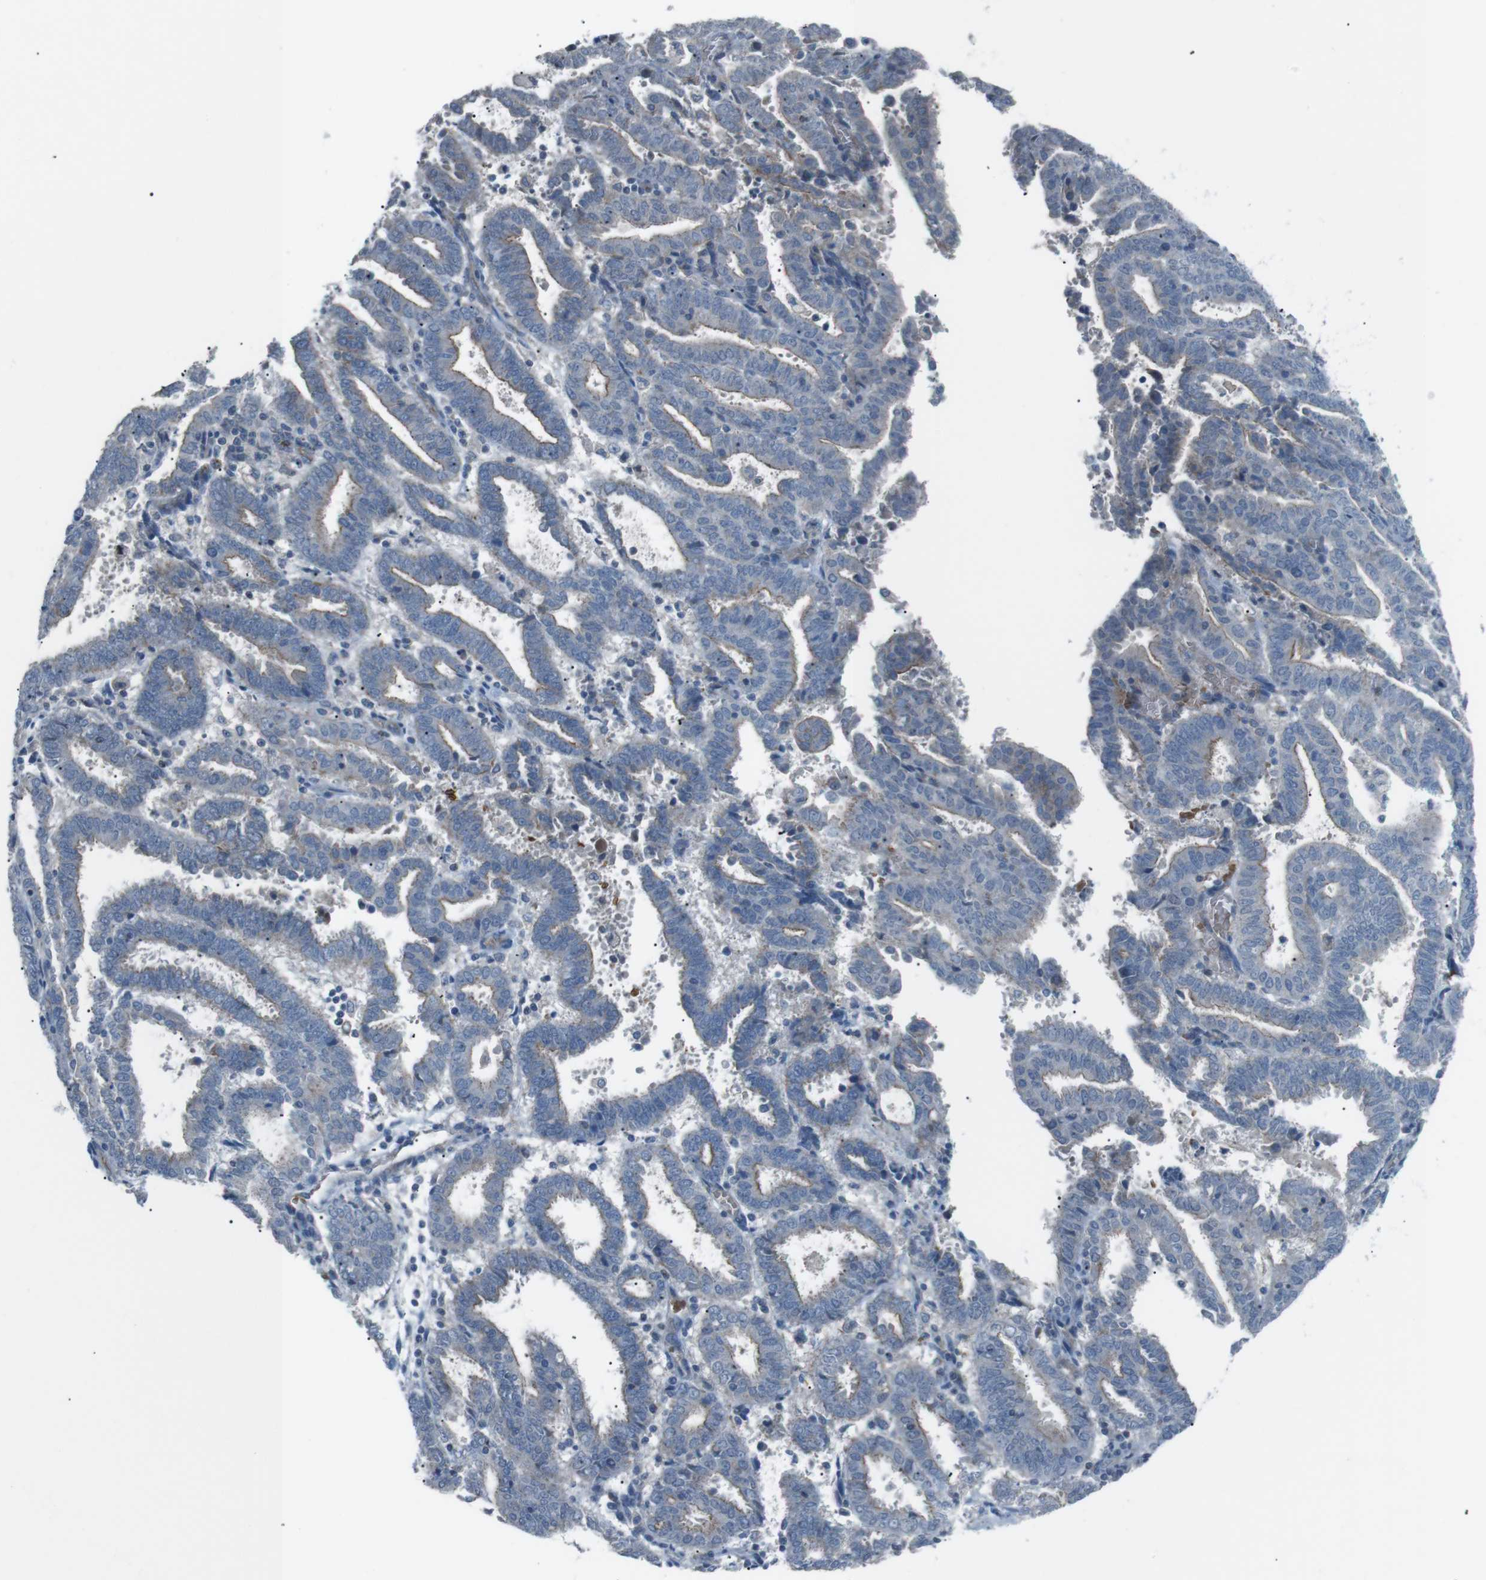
{"staining": {"intensity": "weak", "quantity": "25%-75%", "location": "cytoplasmic/membranous"}, "tissue": "endometrial cancer", "cell_type": "Tumor cells", "image_type": "cancer", "snomed": [{"axis": "morphology", "description": "Adenocarcinoma, NOS"}, {"axis": "topography", "description": "Uterus"}], "caption": "Immunohistochemistry (DAB (3,3'-diaminobenzidine)) staining of human endometrial adenocarcinoma shows weak cytoplasmic/membranous protein positivity in about 25%-75% of tumor cells.", "gene": "SPTA1", "patient": {"sex": "female", "age": 83}}